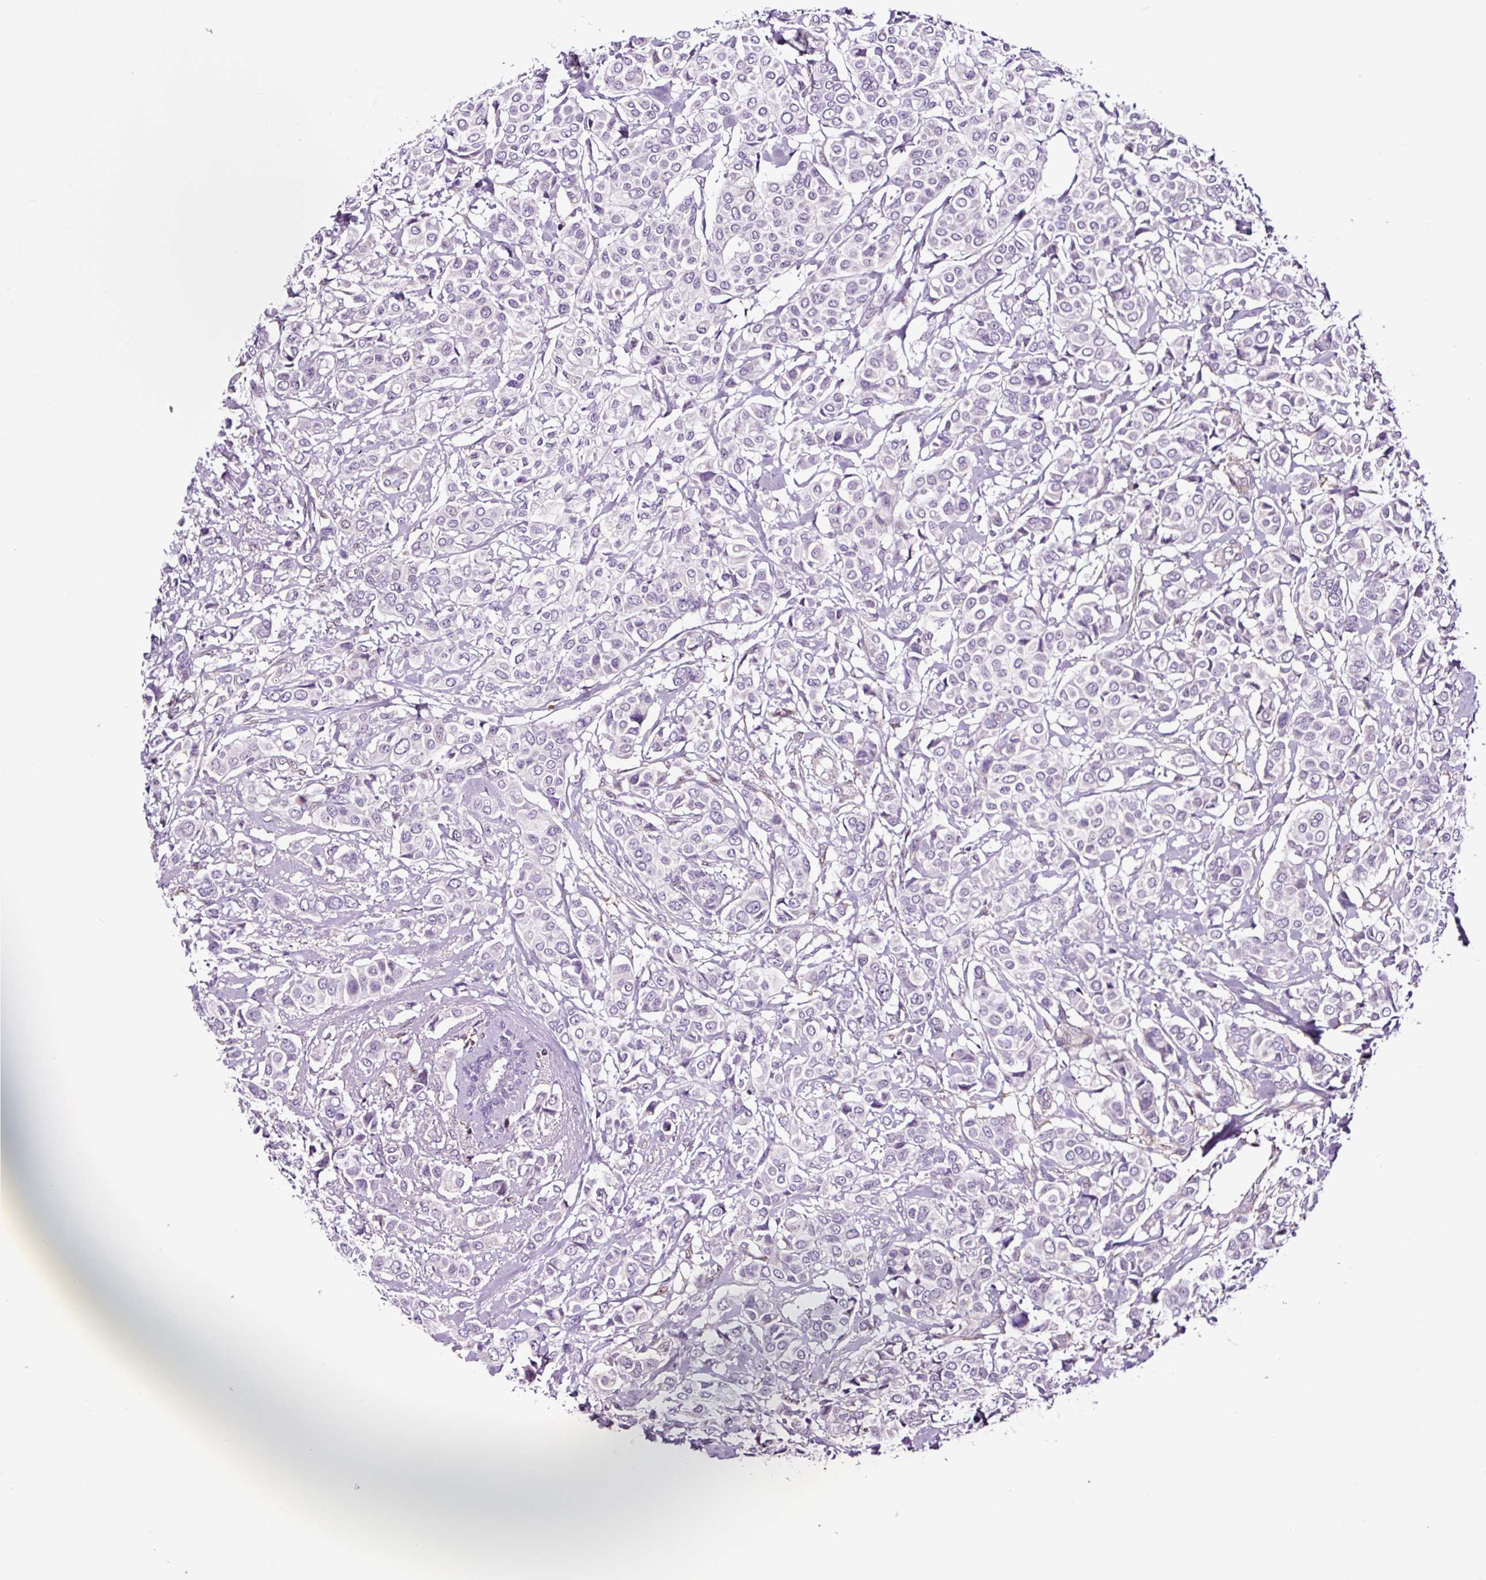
{"staining": {"intensity": "negative", "quantity": "none", "location": "none"}, "tissue": "breast cancer", "cell_type": "Tumor cells", "image_type": "cancer", "snomed": [{"axis": "morphology", "description": "Lobular carcinoma"}, {"axis": "topography", "description": "Breast"}], "caption": "IHC image of breast cancer (lobular carcinoma) stained for a protein (brown), which displays no staining in tumor cells.", "gene": "TAFA3", "patient": {"sex": "female", "age": 51}}